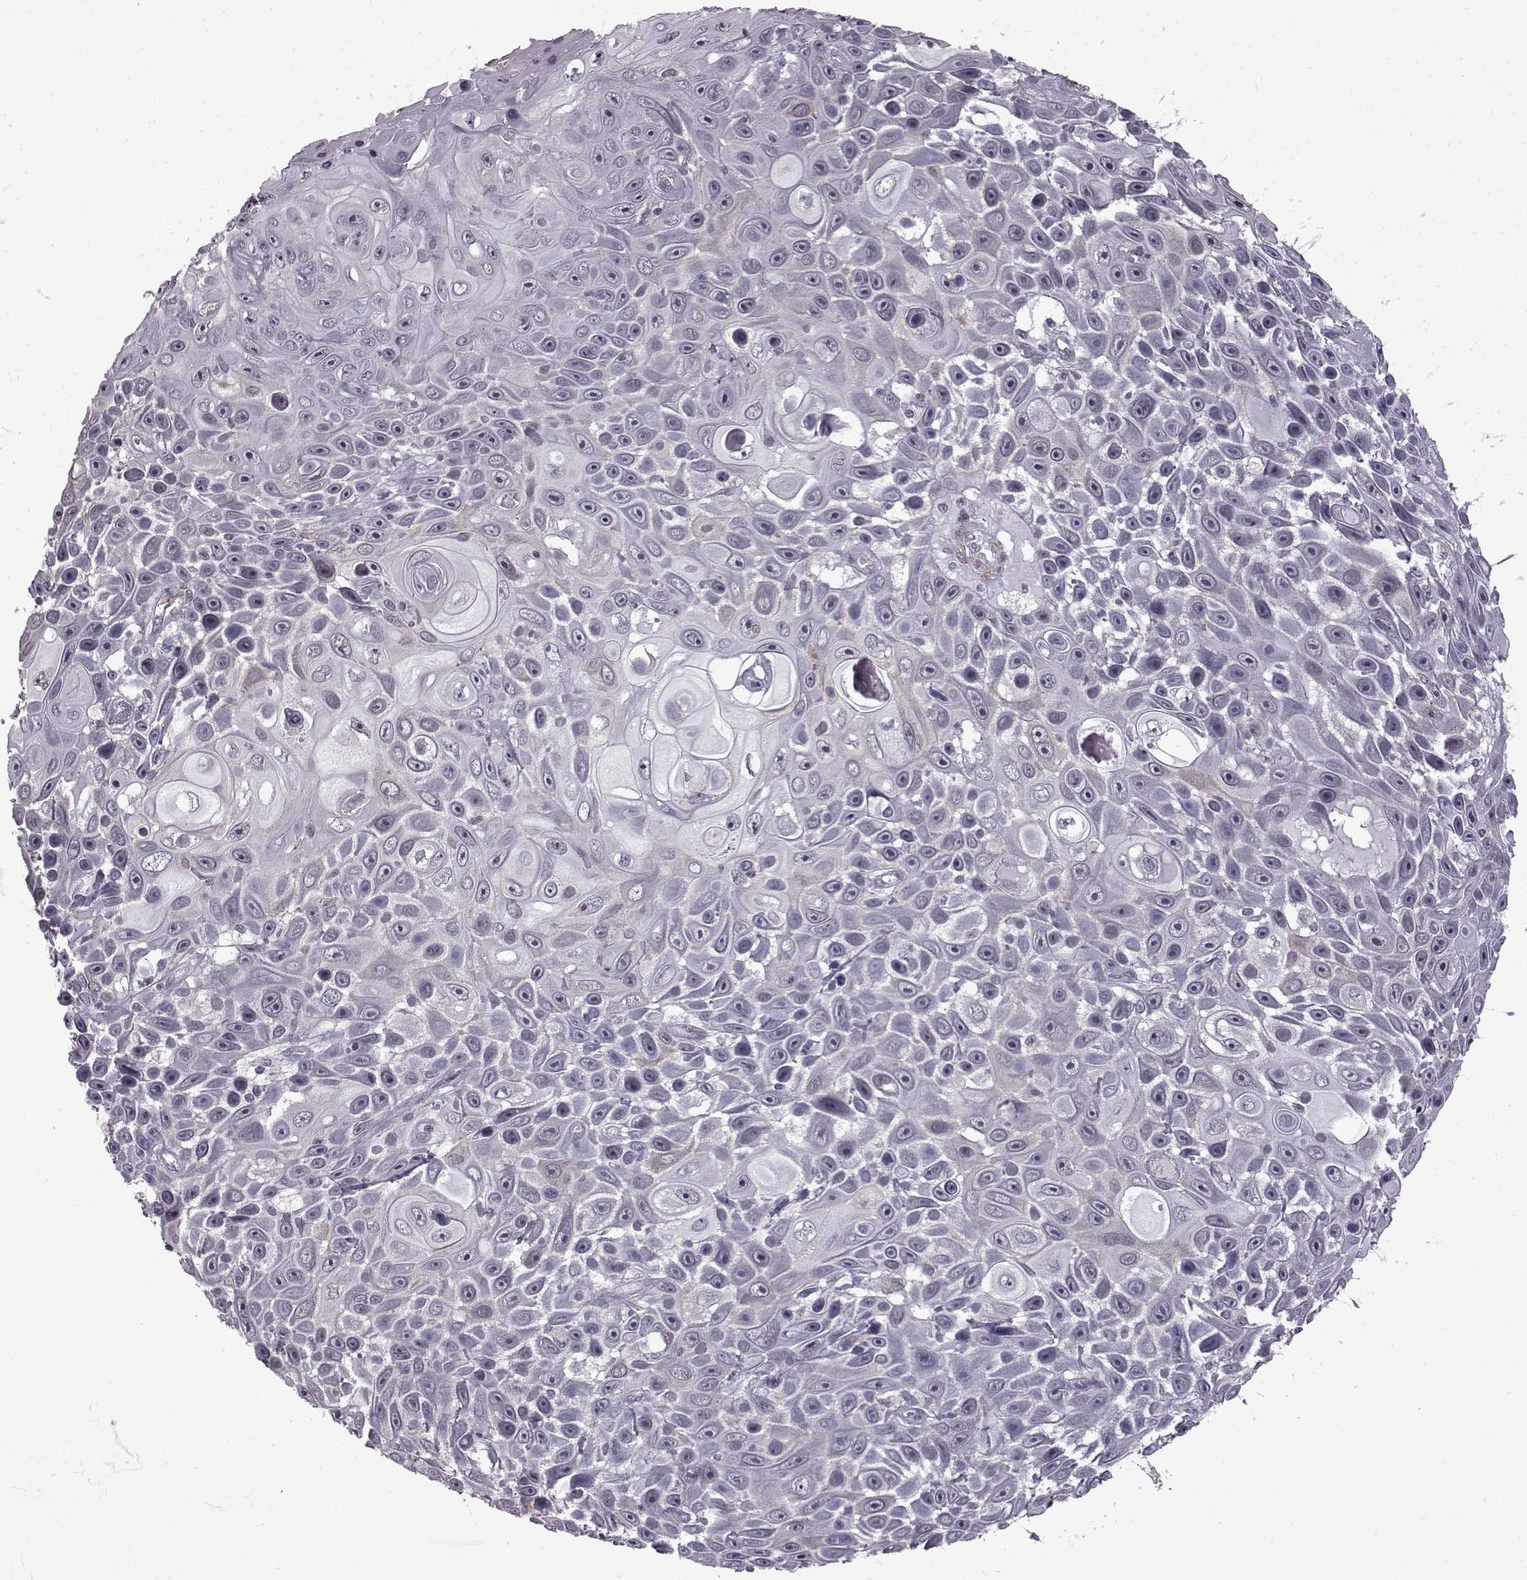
{"staining": {"intensity": "negative", "quantity": "none", "location": "none"}, "tissue": "skin cancer", "cell_type": "Tumor cells", "image_type": "cancer", "snomed": [{"axis": "morphology", "description": "Squamous cell carcinoma, NOS"}, {"axis": "topography", "description": "Skin"}], "caption": "Protein analysis of skin squamous cell carcinoma displays no significant expression in tumor cells.", "gene": "SYNPO2", "patient": {"sex": "male", "age": 82}}